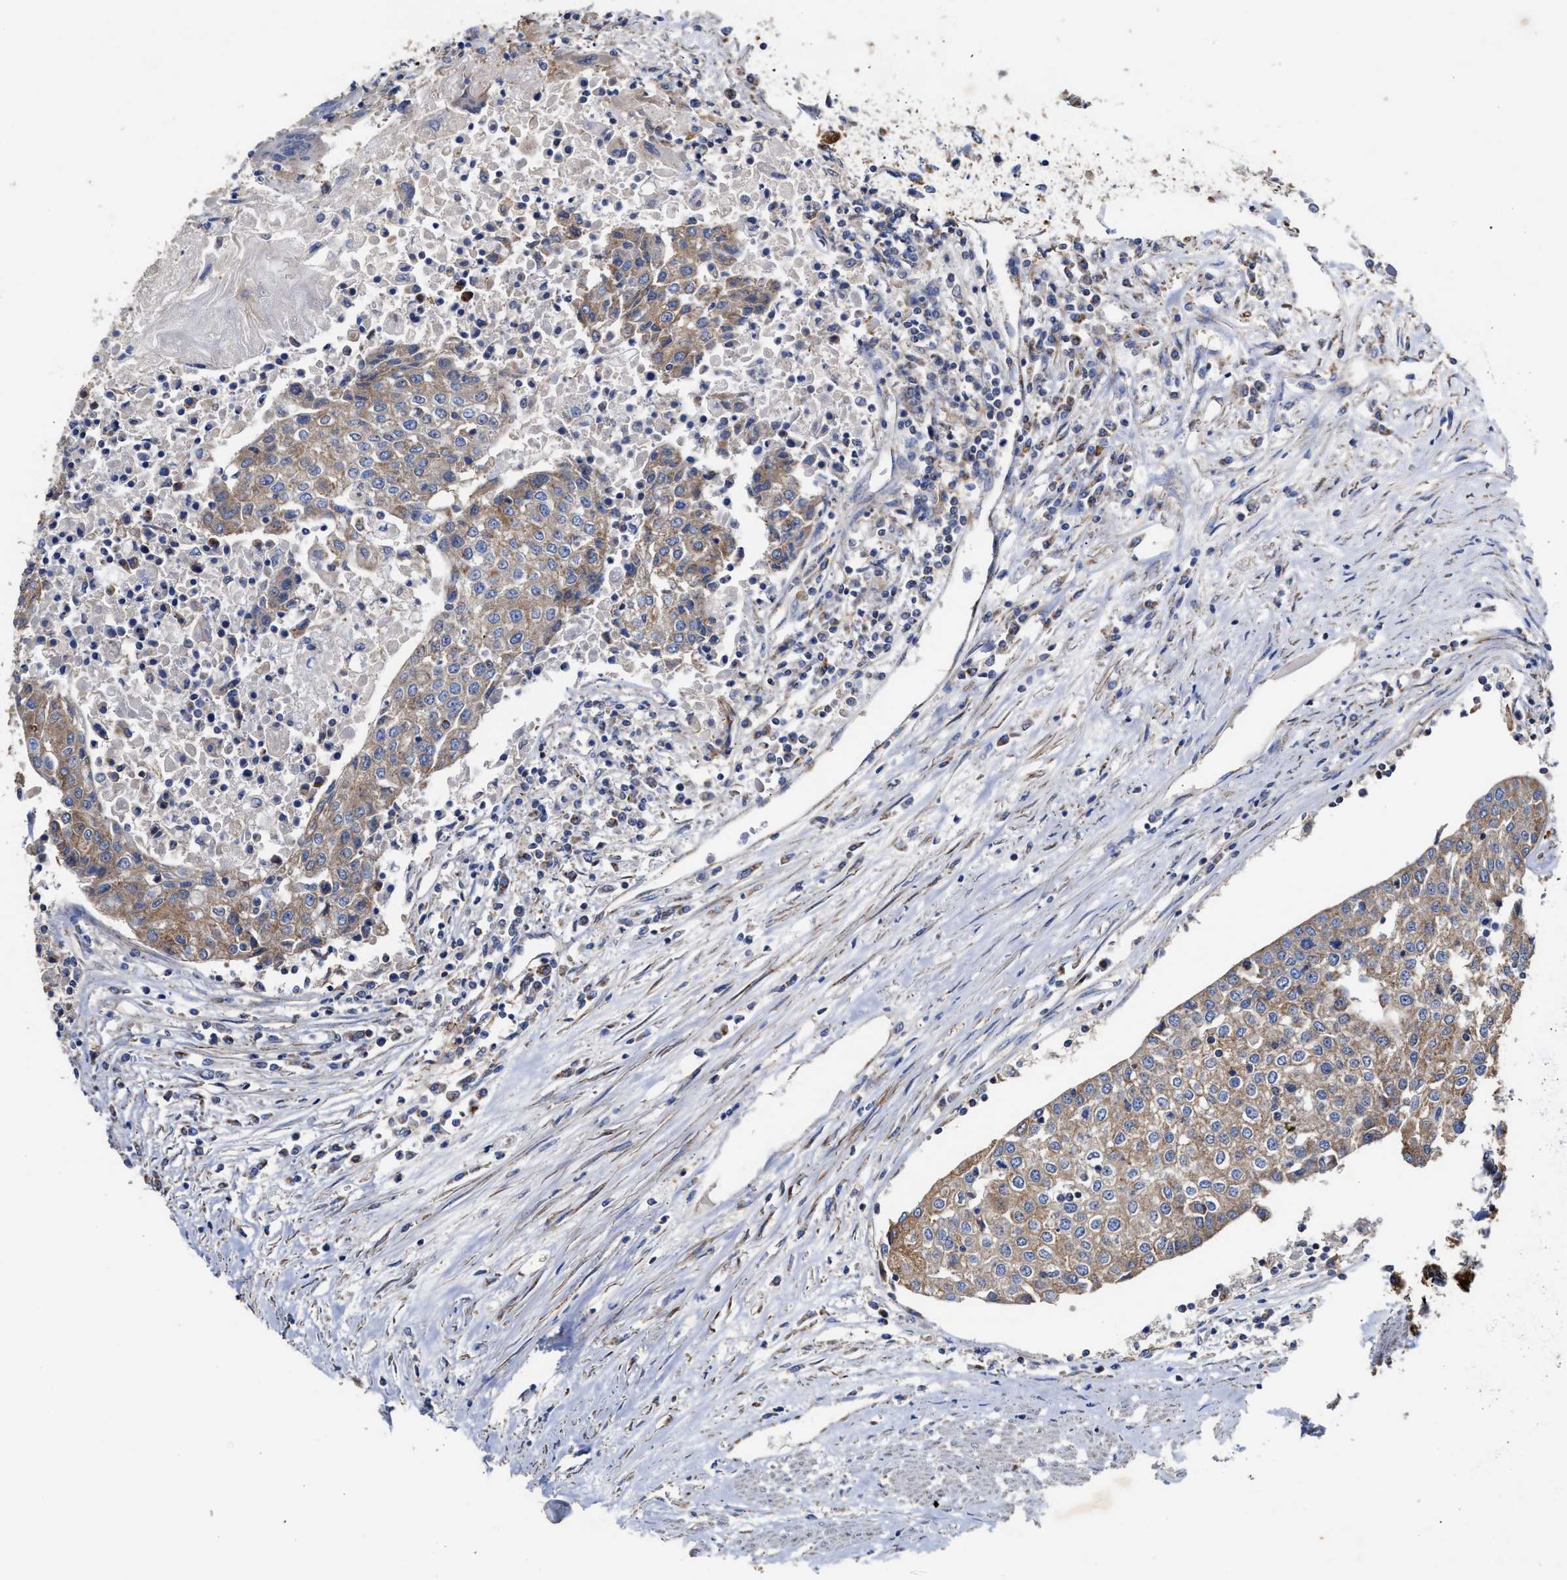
{"staining": {"intensity": "moderate", "quantity": ">75%", "location": "cytoplasmic/membranous"}, "tissue": "urothelial cancer", "cell_type": "Tumor cells", "image_type": "cancer", "snomed": [{"axis": "morphology", "description": "Urothelial carcinoma, High grade"}, {"axis": "topography", "description": "Urinary bladder"}], "caption": "Urothelial cancer stained with a protein marker shows moderate staining in tumor cells.", "gene": "MECR", "patient": {"sex": "female", "age": 85}}